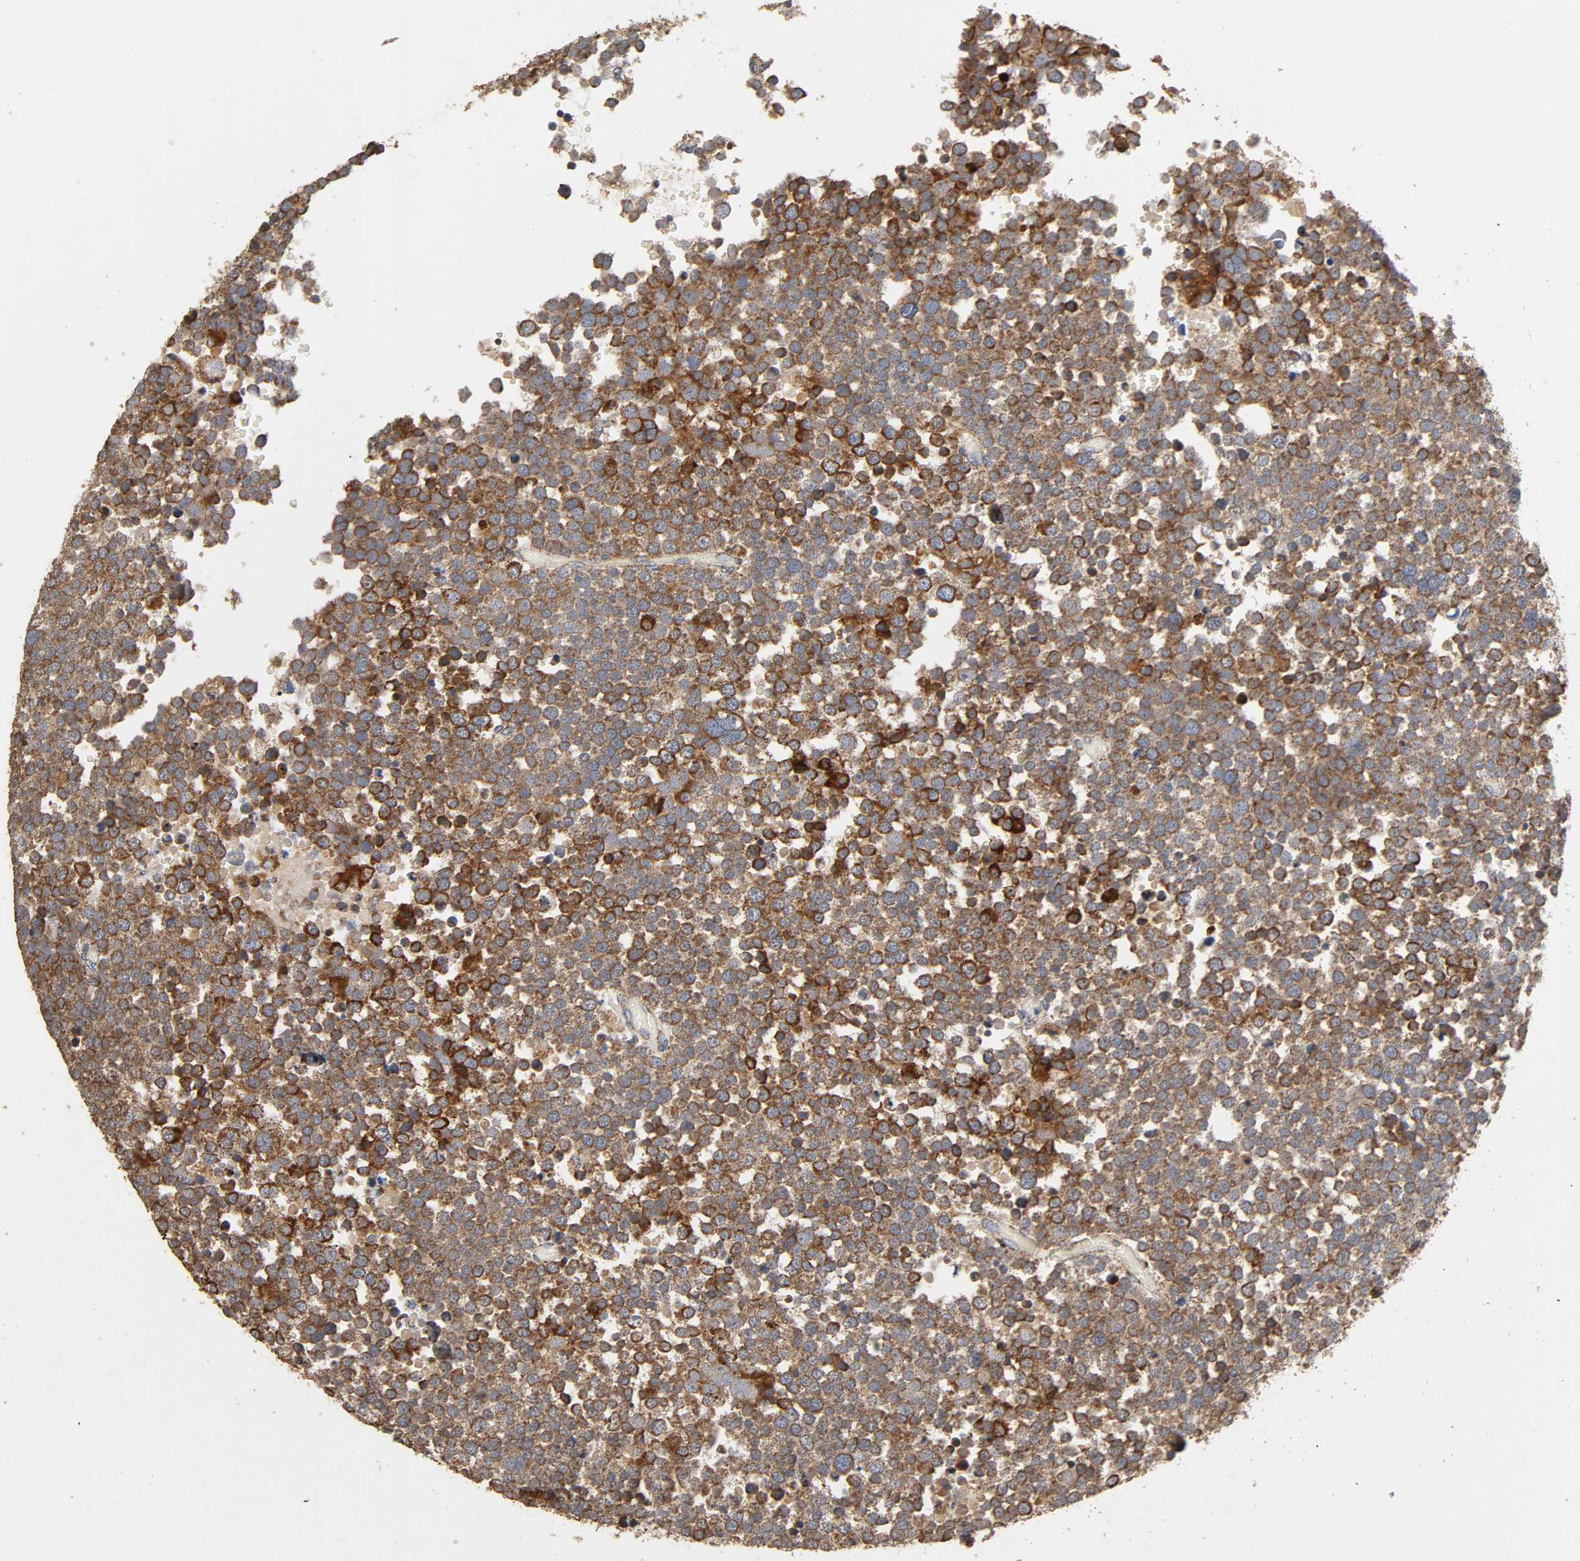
{"staining": {"intensity": "moderate", "quantity": ">75%", "location": "cytoplasmic/membranous"}, "tissue": "testis cancer", "cell_type": "Tumor cells", "image_type": "cancer", "snomed": [{"axis": "morphology", "description": "Seminoma, NOS"}, {"axis": "topography", "description": "Testis"}], "caption": "Immunohistochemical staining of human seminoma (testis) exhibits medium levels of moderate cytoplasmic/membranous protein staining in about >75% of tumor cells. (brown staining indicates protein expression, while blue staining denotes nuclei).", "gene": "NDUFS3", "patient": {"sex": "male", "age": 71}}